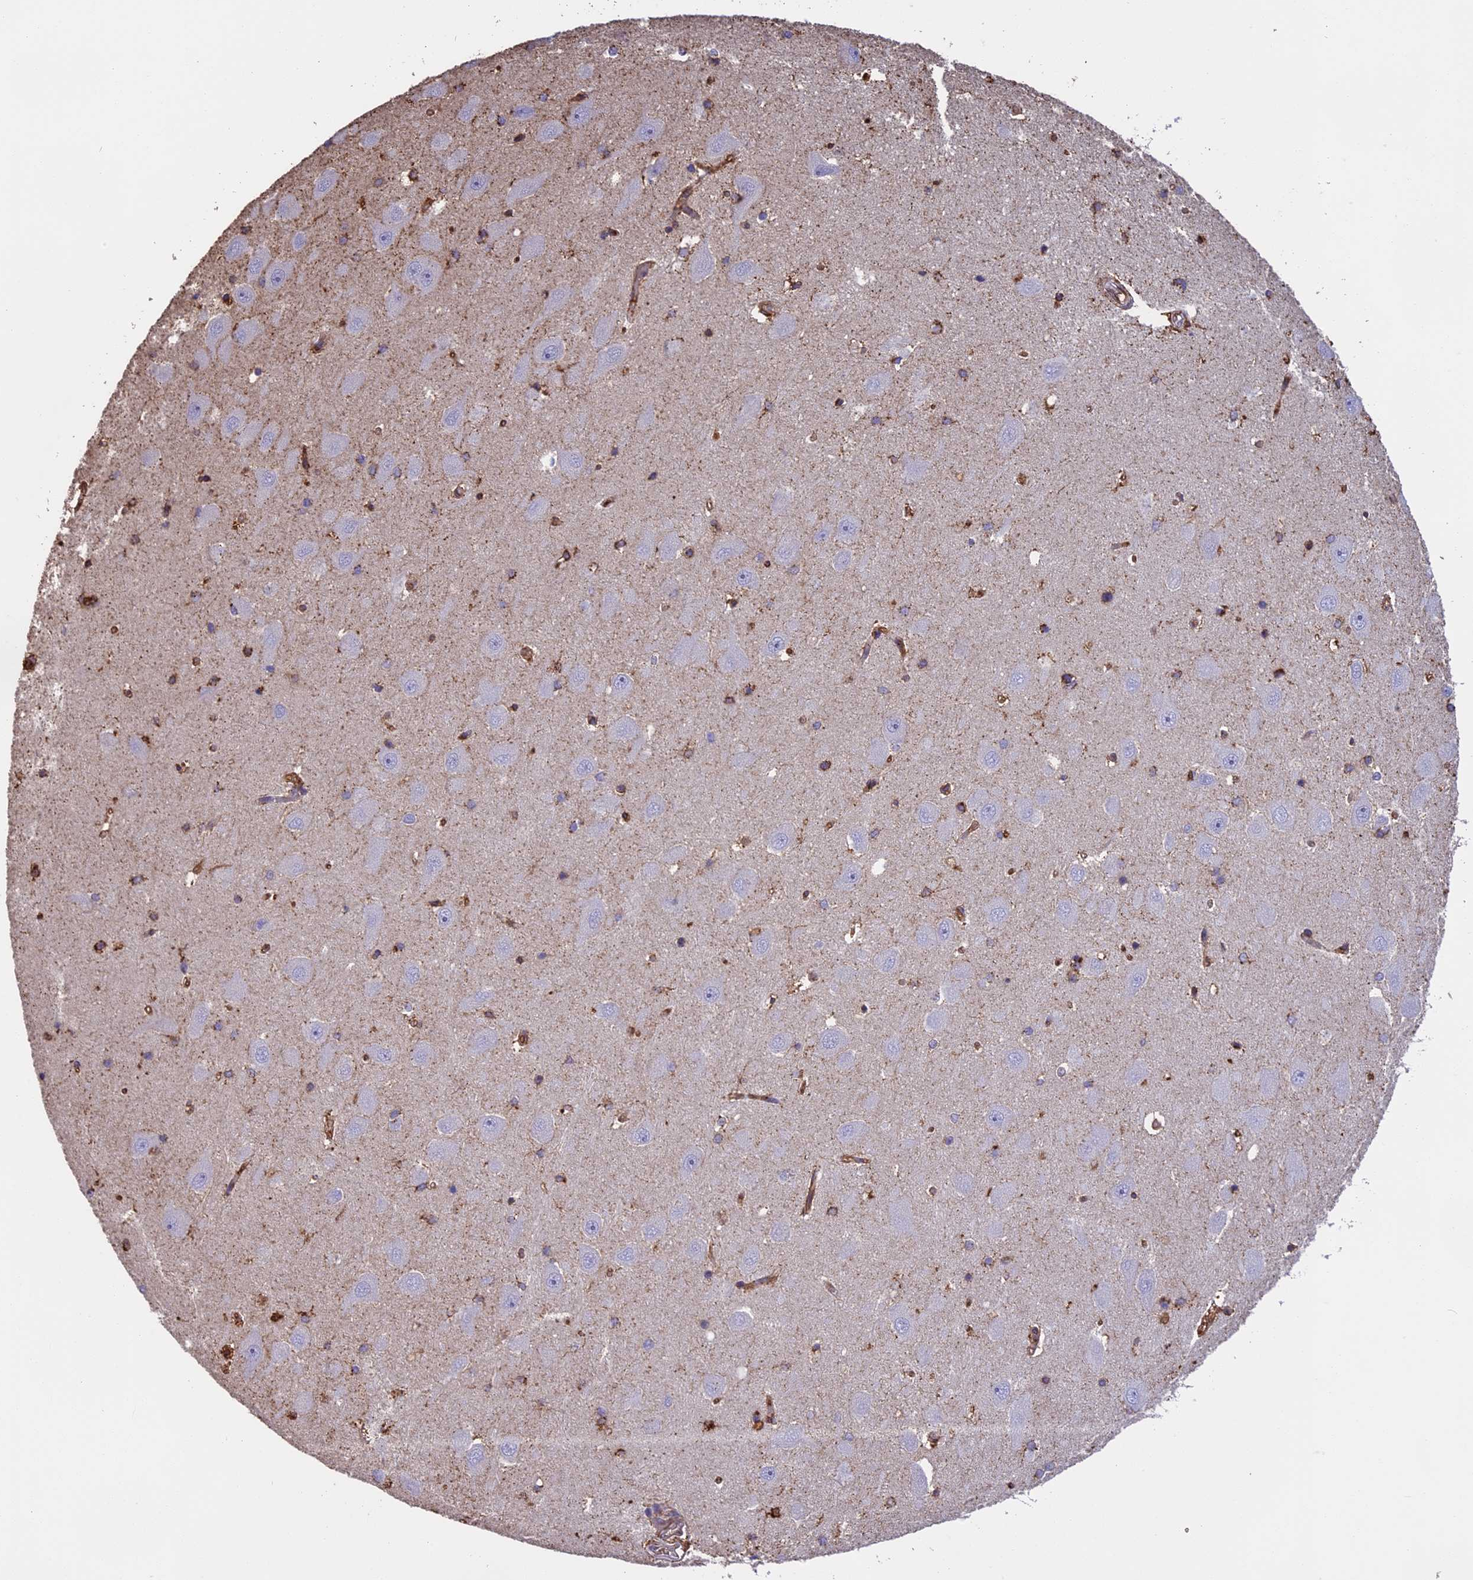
{"staining": {"intensity": "moderate", "quantity": "<25%", "location": "cytoplasmic/membranous"}, "tissue": "hippocampus", "cell_type": "Glial cells", "image_type": "normal", "snomed": [{"axis": "morphology", "description": "Normal tissue, NOS"}, {"axis": "topography", "description": "Hippocampus"}], "caption": "About <25% of glial cells in benign hippocampus show moderate cytoplasmic/membranous protein staining as visualized by brown immunohistochemical staining.", "gene": "TMEM255B", "patient": {"sex": "male", "age": 45}}